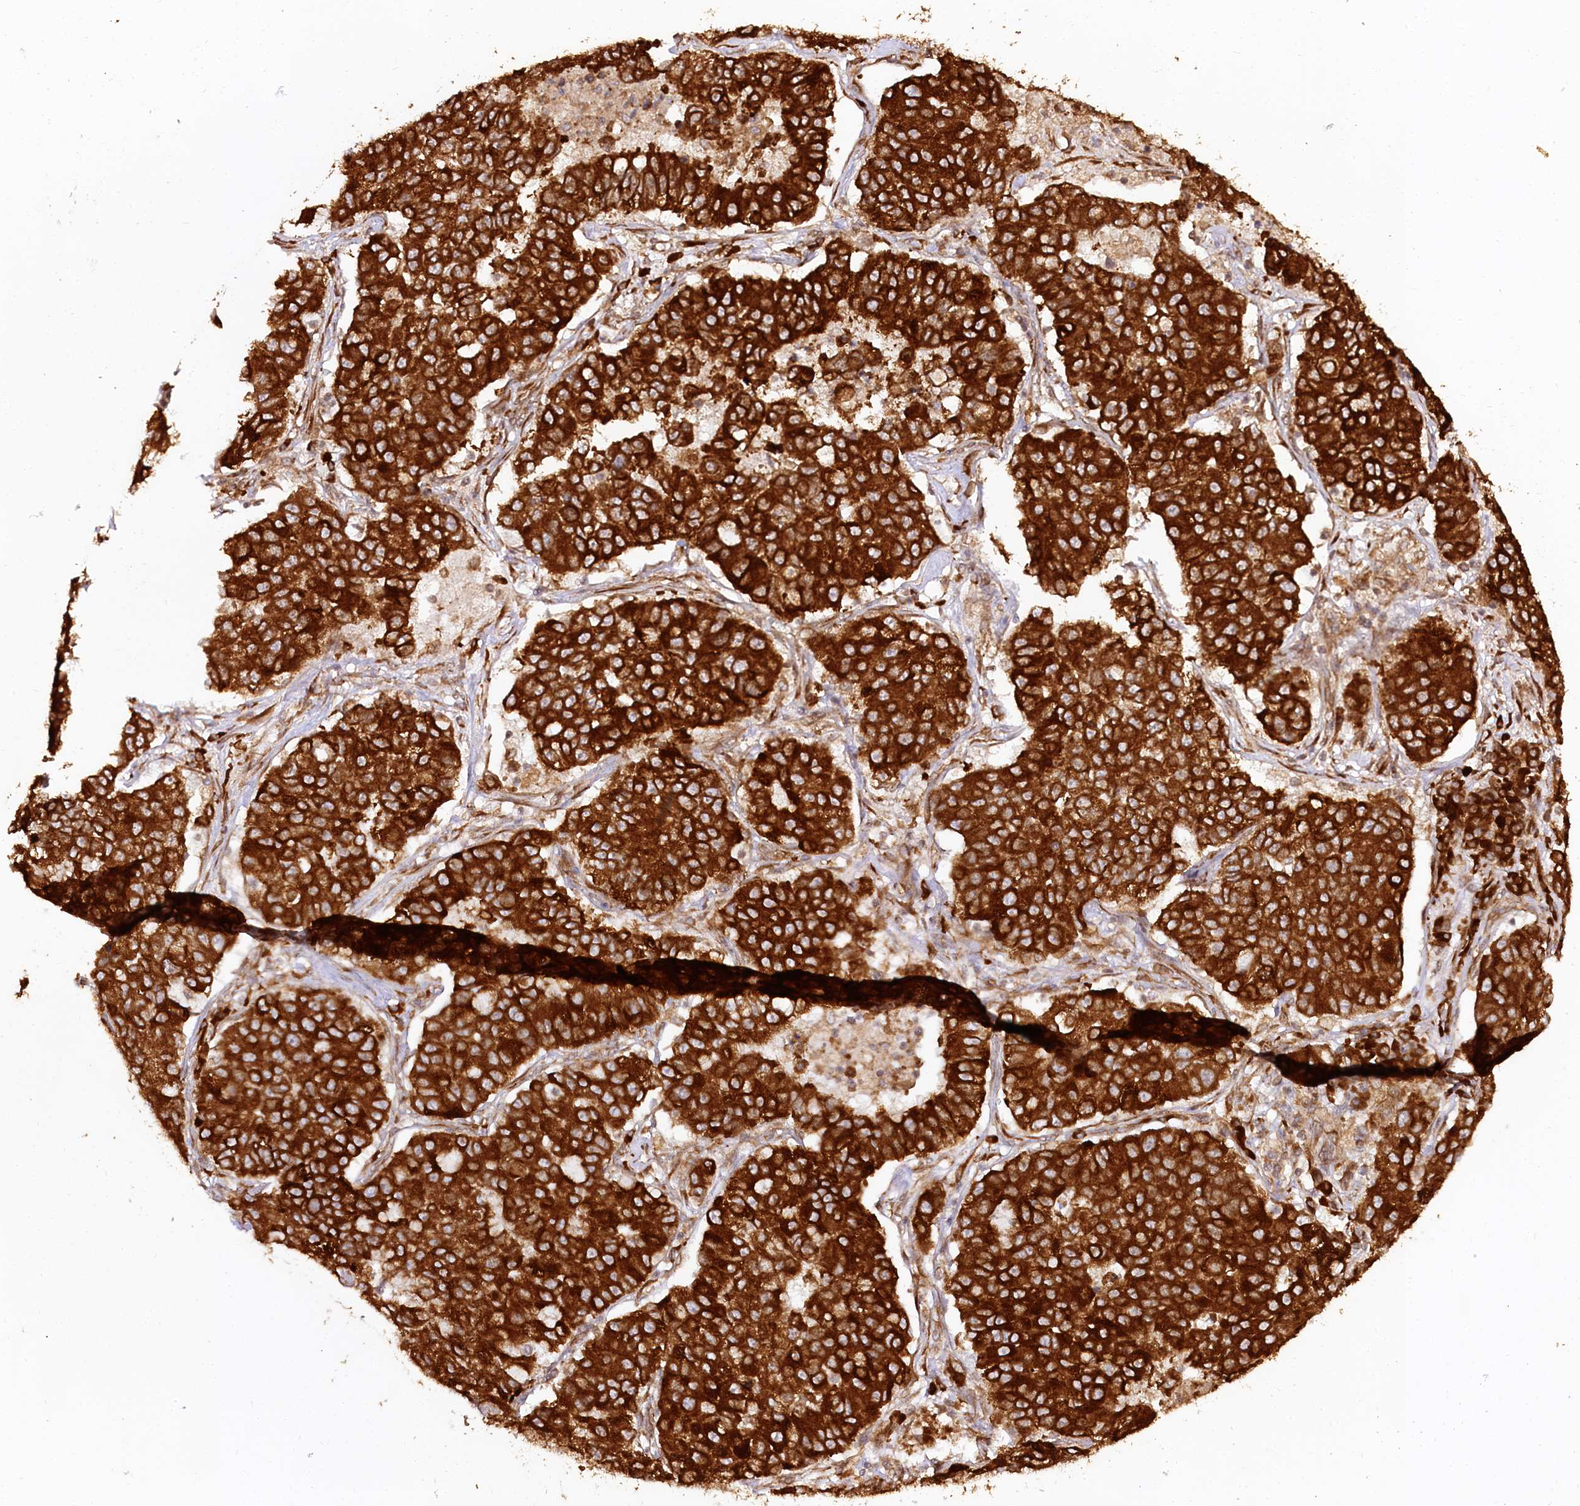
{"staining": {"intensity": "strong", "quantity": ">75%", "location": "cytoplasmic/membranous"}, "tissue": "lung cancer", "cell_type": "Tumor cells", "image_type": "cancer", "snomed": [{"axis": "morphology", "description": "Squamous cell carcinoma, NOS"}, {"axis": "topography", "description": "Lung"}], "caption": "A brown stain labels strong cytoplasmic/membranous expression of a protein in squamous cell carcinoma (lung) tumor cells. The staining was performed using DAB, with brown indicating positive protein expression. Nuclei are stained blue with hematoxylin.", "gene": "ENSG00000144785", "patient": {"sex": "male", "age": 74}}